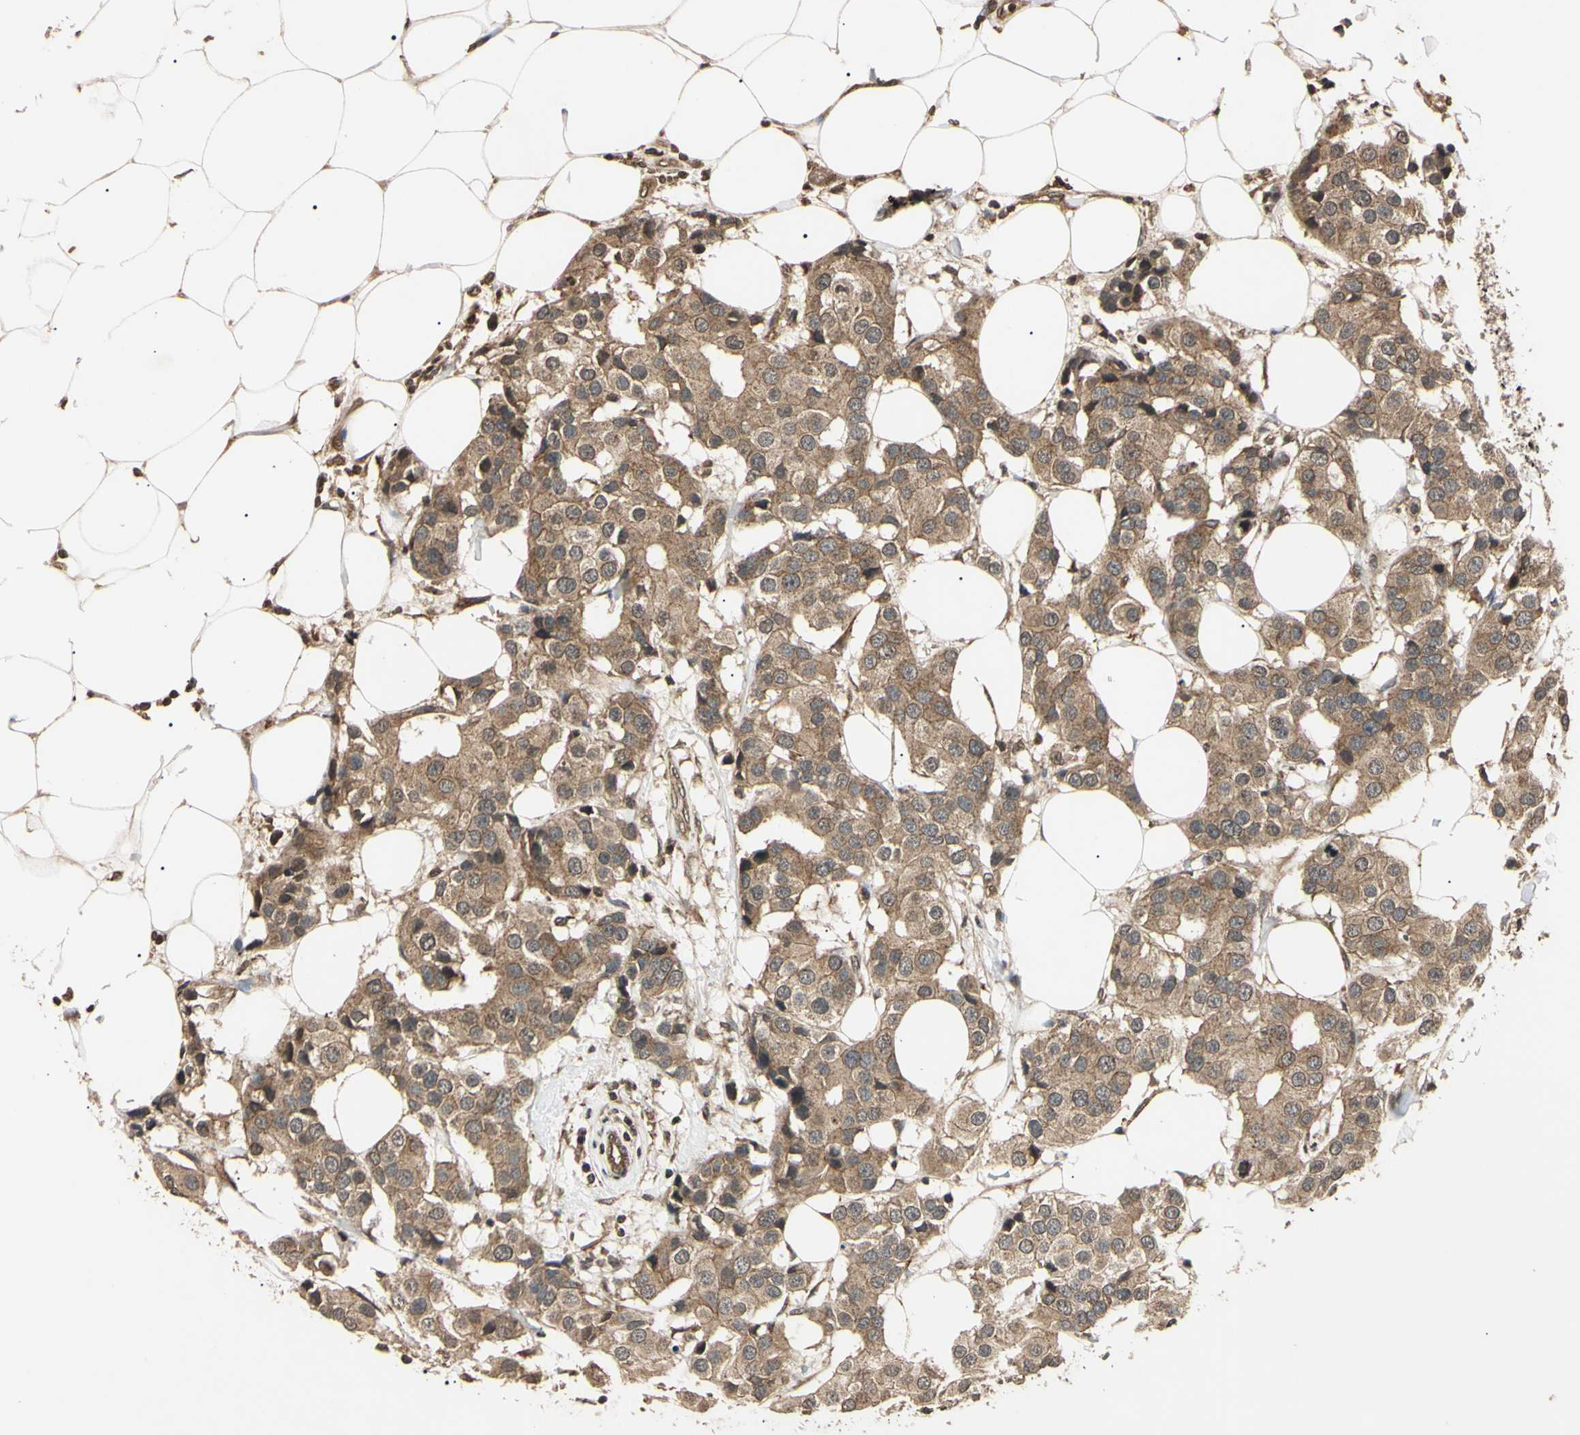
{"staining": {"intensity": "moderate", "quantity": "25%-75%", "location": "cytoplasmic/membranous"}, "tissue": "breast cancer", "cell_type": "Tumor cells", "image_type": "cancer", "snomed": [{"axis": "morphology", "description": "Normal tissue, NOS"}, {"axis": "morphology", "description": "Duct carcinoma"}, {"axis": "topography", "description": "Breast"}], "caption": "Protein staining shows moderate cytoplasmic/membranous positivity in about 25%-75% of tumor cells in intraductal carcinoma (breast).", "gene": "EPN1", "patient": {"sex": "female", "age": 39}}